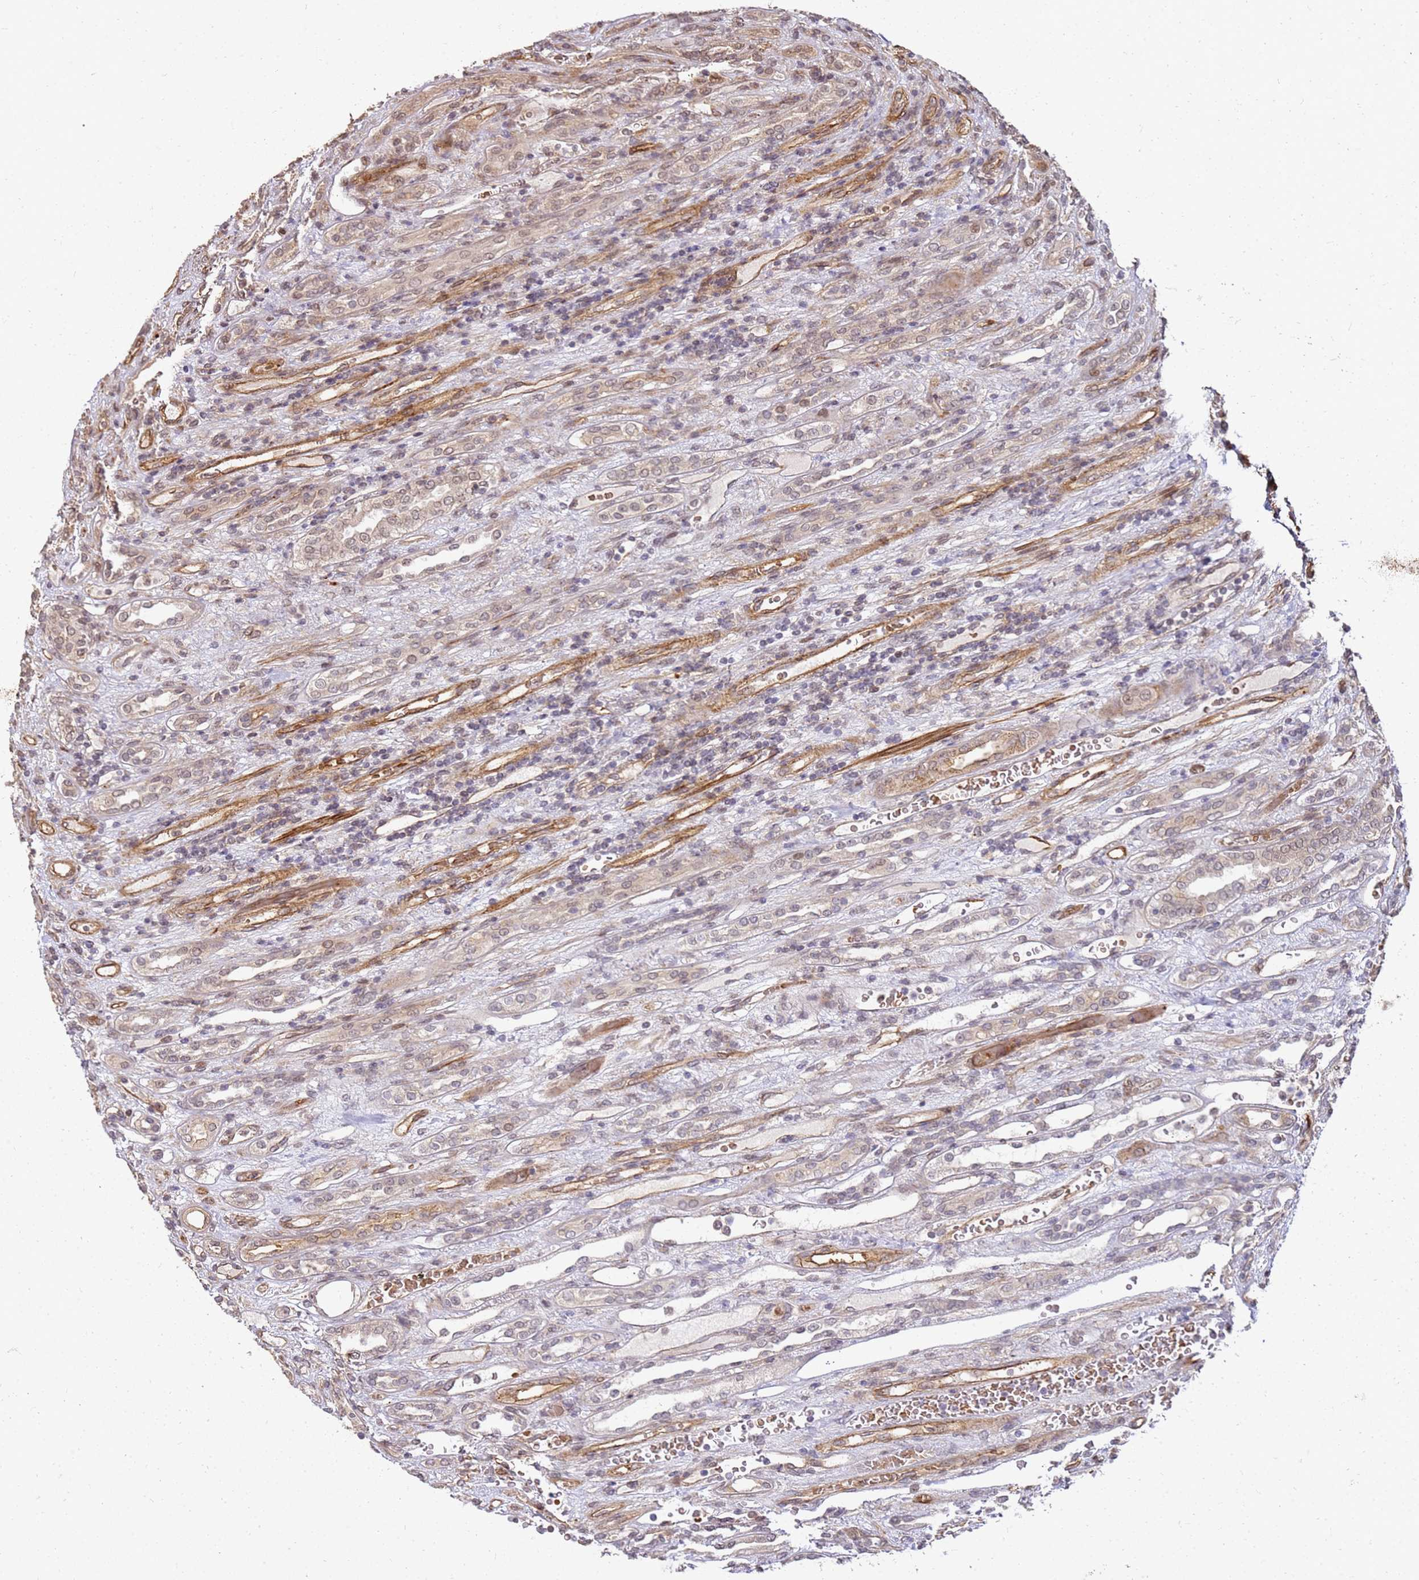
{"staining": {"intensity": "moderate", "quantity": ">75%", "location": "cytoplasmic/membranous"}, "tissue": "renal cancer", "cell_type": "Tumor cells", "image_type": "cancer", "snomed": [{"axis": "morphology", "description": "Adenocarcinoma, NOS"}, {"axis": "topography", "description": "Kidney"}], "caption": "Tumor cells exhibit medium levels of moderate cytoplasmic/membranous expression in about >75% of cells in adenocarcinoma (renal). The staining was performed using DAB (3,3'-diaminobenzidine), with brown indicating positive protein expression. Nuclei are stained blue with hematoxylin.", "gene": "ST18", "patient": {"sex": "female", "age": 54}}